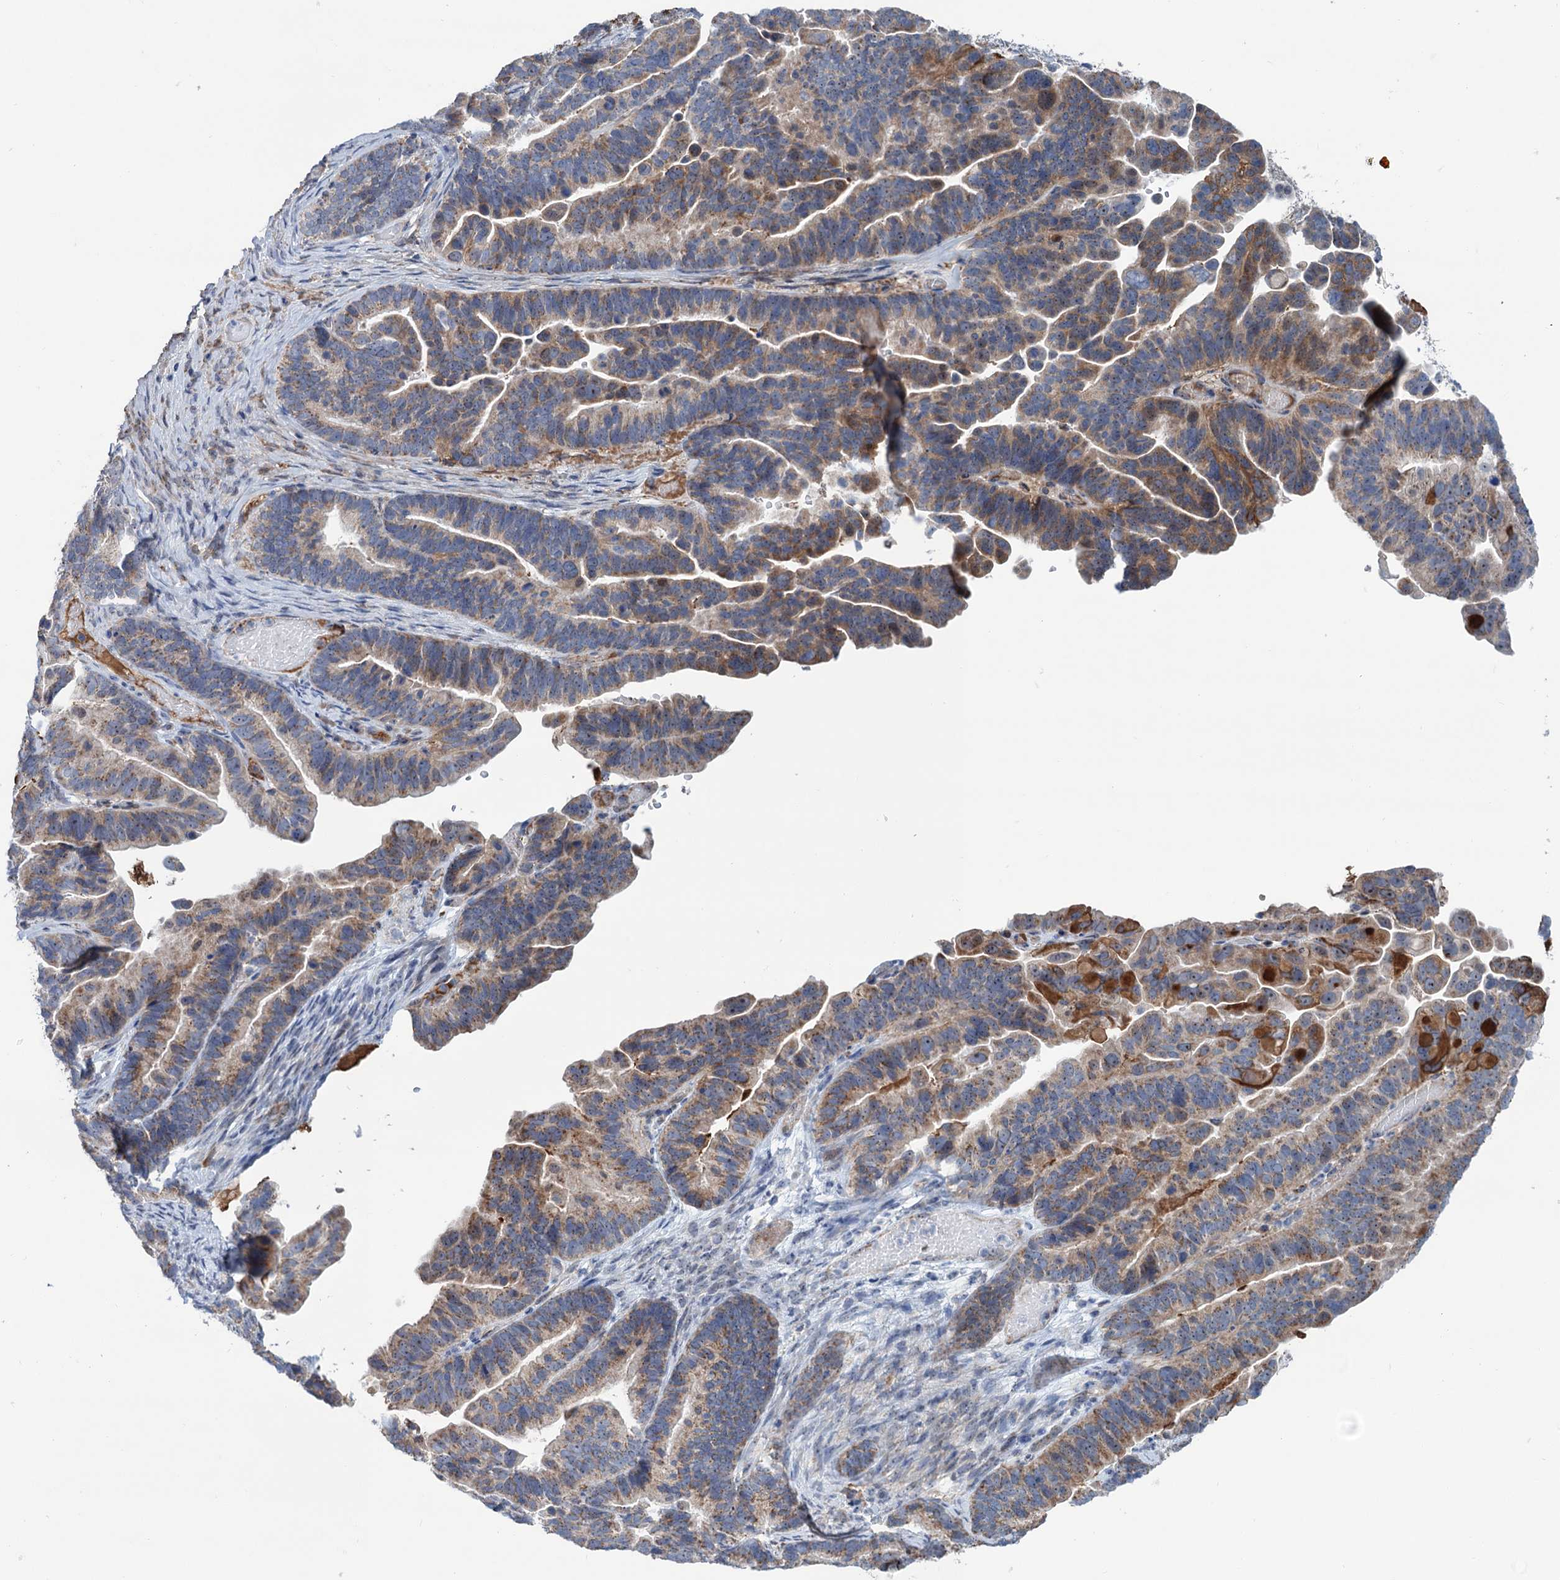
{"staining": {"intensity": "moderate", "quantity": "25%-75%", "location": "cytoplasmic/membranous"}, "tissue": "ovarian cancer", "cell_type": "Tumor cells", "image_type": "cancer", "snomed": [{"axis": "morphology", "description": "Cystadenocarcinoma, serous, NOS"}, {"axis": "topography", "description": "Ovary"}], "caption": "Brown immunohistochemical staining in human ovarian serous cystadenocarcinoma demonstrates moderate cytoplasmic/membranous staining in about 25%-75% of tumor cells.", "gene": "LPIN1", "patient": {"sex": "female", "age": 56}}